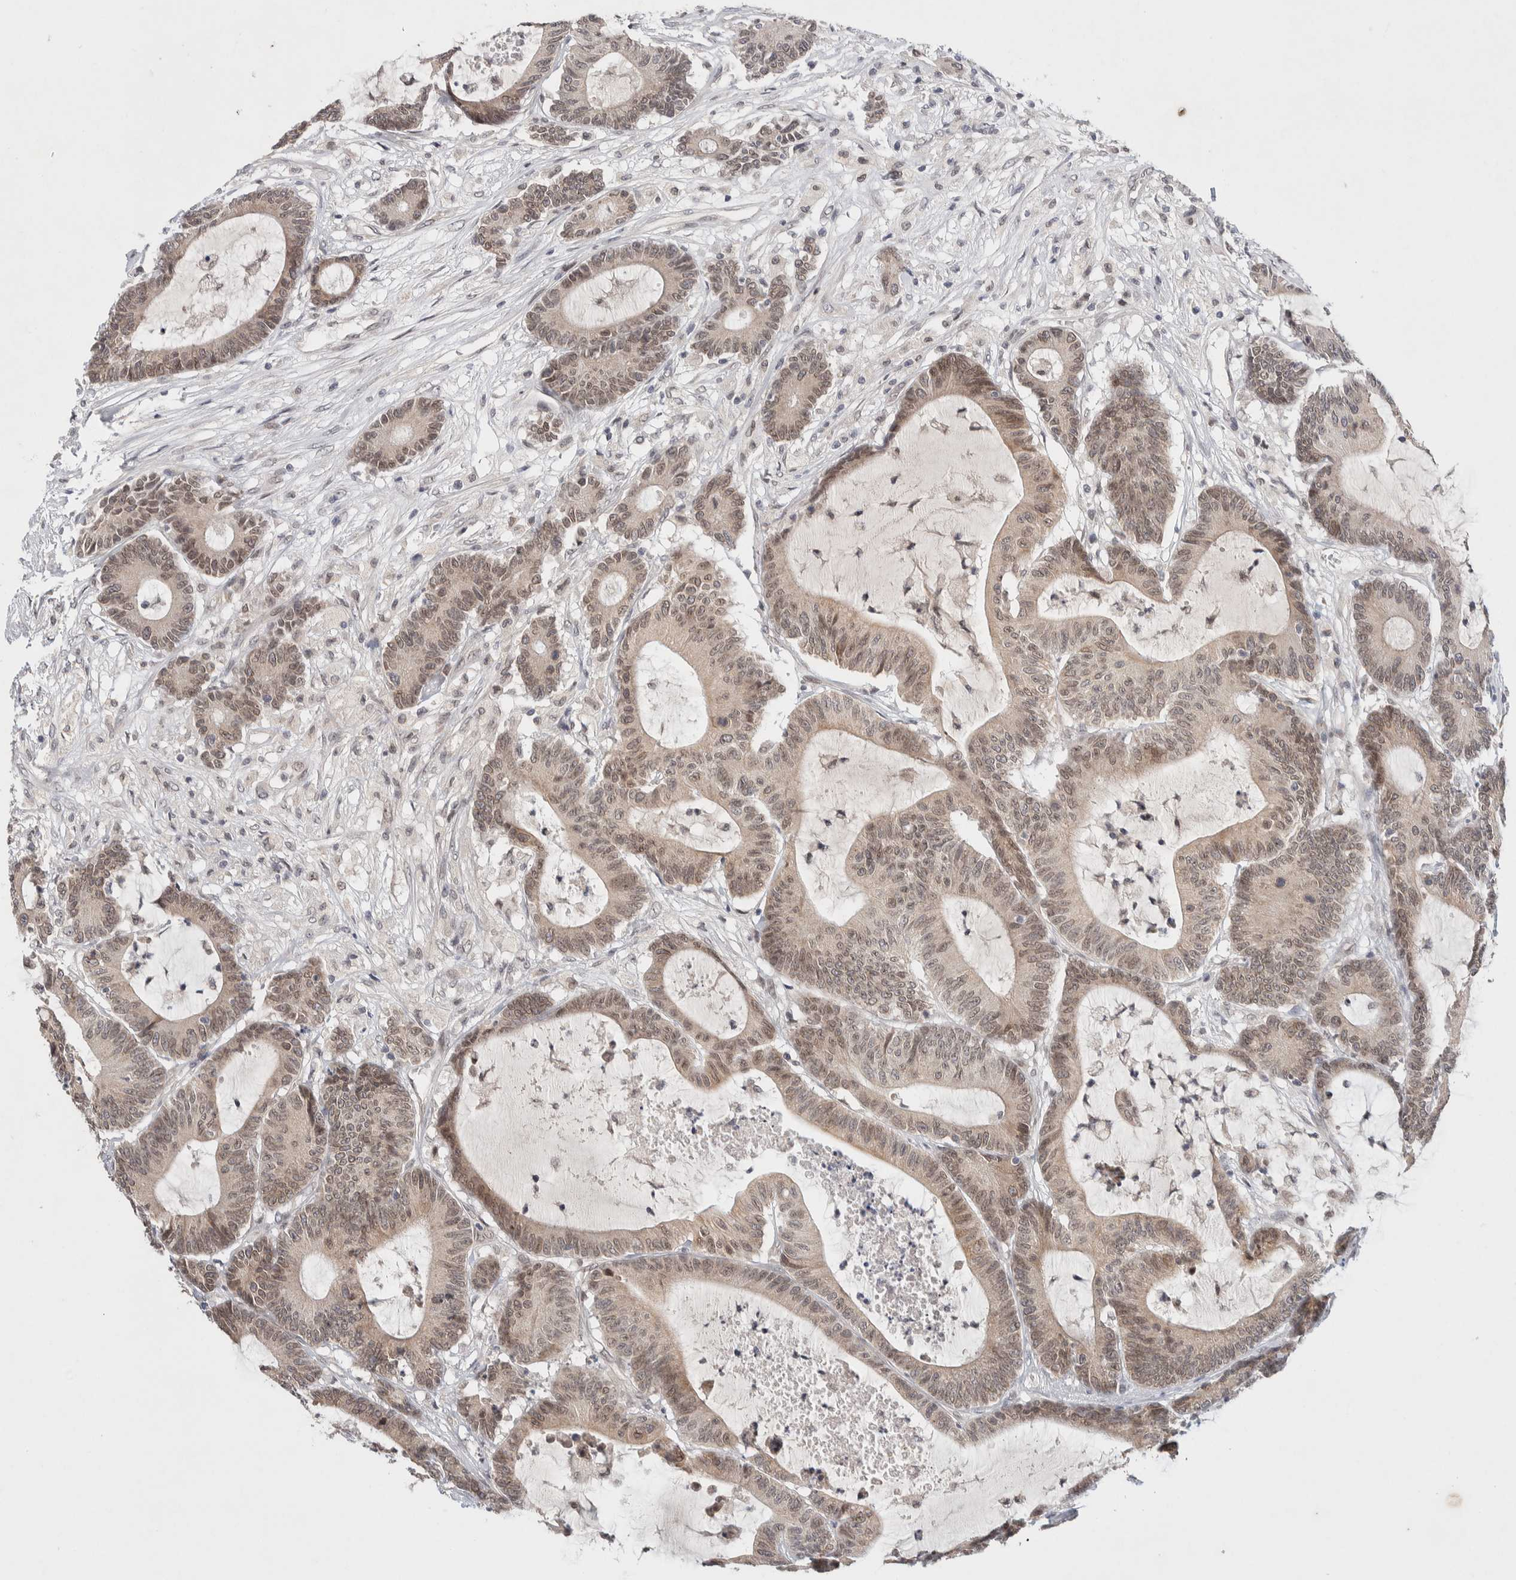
{"staining": {"intensity": "weak", "quantity": ">75%", "location": "cytoplasmic/membranous,nuclear"}, "tissue": "colorectal cancer", "cell_type": "Tumor cells", "image_type": "cancer", "snomed": [{"axis": "morphology", "description": "Adenocarcinoma, NOS"}, {"axis": "topography", "description": "Colon"}], "caption": "Adenocarcinoma (colorectal) was stained to show a protein in brown. There is low levels of weak cytoplasmic/membranous and nuclear positivity in about >75% of tumor cells. Immunohistochemistry stains the protein in brown and the nuclei are stained blue.", "gene": "CRAT", "patient": {"sex": "female", "age": 84}}